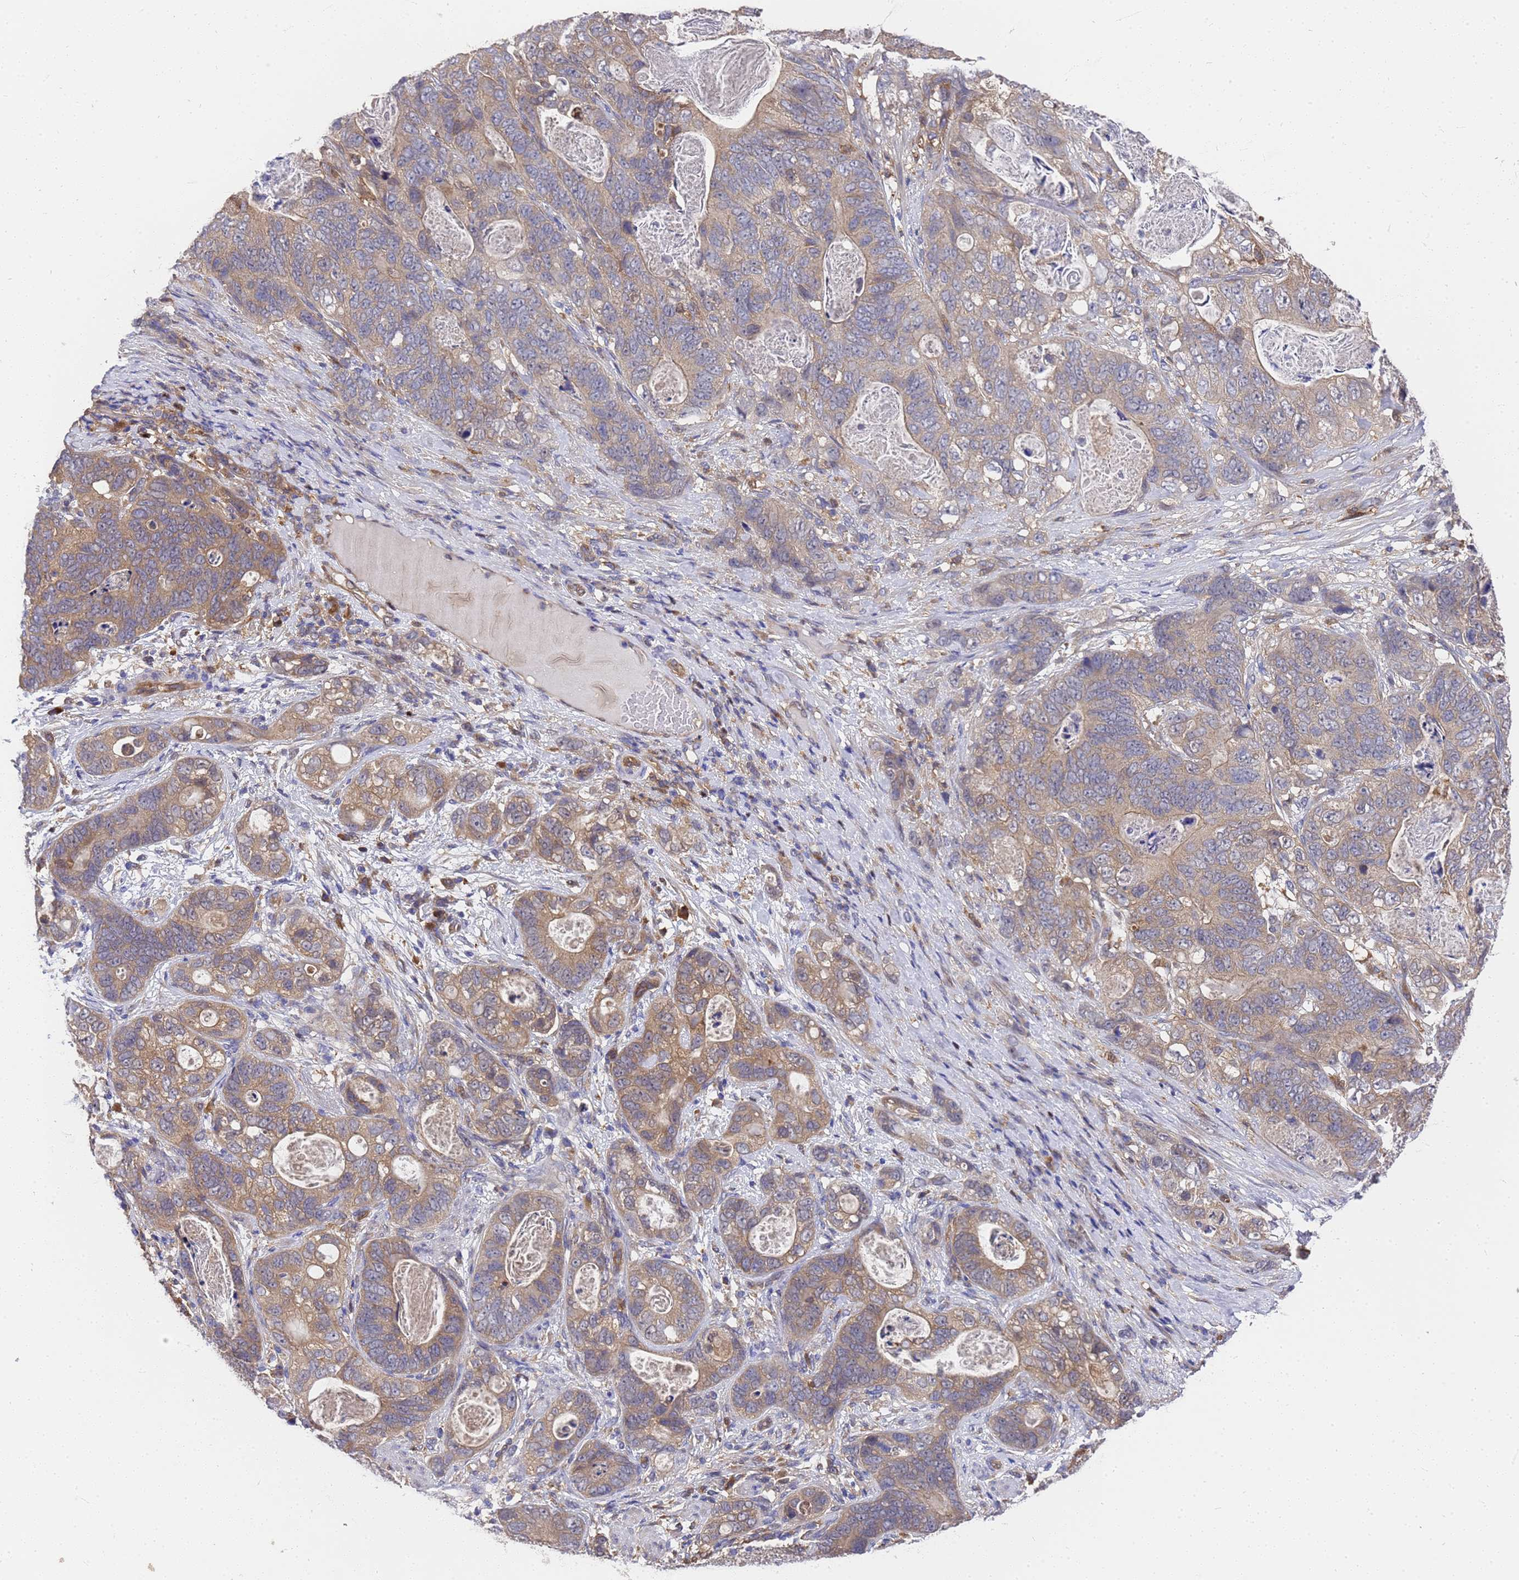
{"staining": {"intensity": "moderate", "quantity": "25%-75%", "location": "cytoplasmic/membranous"}, "tissue": "stomach cancer", "cell_type": "Tumor cells", "image_type": "cancer", "snomed": [{"axis": "morphology", "description": "Normal tissue, NOS"}, {"axis": "morphology", "description": "Adenocarcinoma, NOS"}, {"axis": "topography", "description": "Stomach"}], "caption": "Stomach adenocarcinoma stained for a protein (brown) displays moderate cytoplasmic/membranous positive expression in approximately 25%-75% of tumor cells.", "gene": "SLC35E2B", "patient": {"sex": "female", "age": 89}}